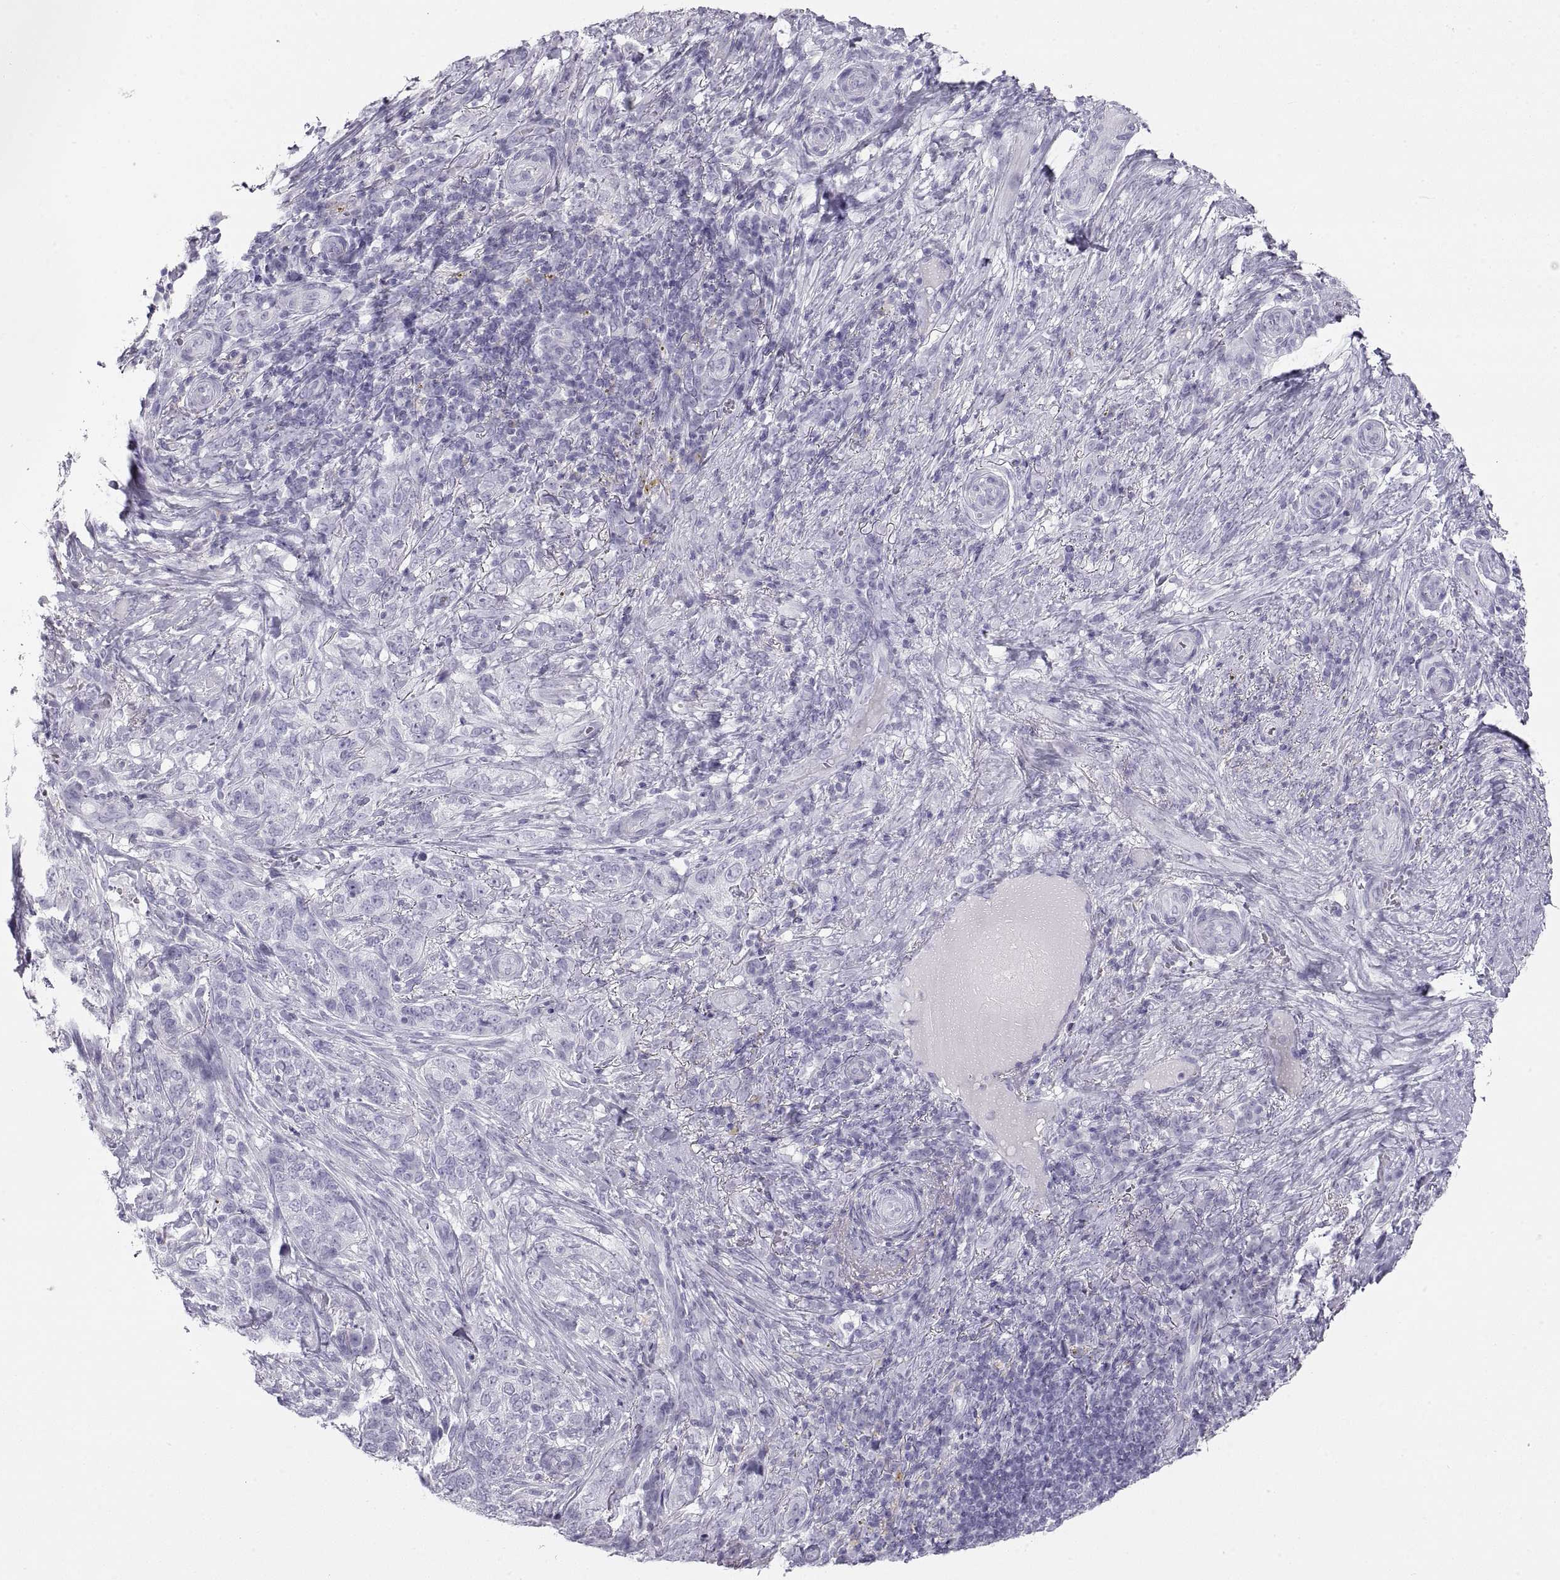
{"staining": {"intensity": "negative", "quantity": "none", "location": "none"}, "tissue": "skin cancer", "cell_type": "Tumor cells", "image_type": "cancer", "snomed": [{"axis": "morphology", "description": "Basal cell carcinoma"}, {"axis": "topography", "description": "Skin"}], "caption": "Immunohistochemistry (IHC) of skin cancer shows no expression in tumor cells. Nuclei are stained in blue.", "gene": "SEMG1", "patient": {"sex": "female", "age": 69}}